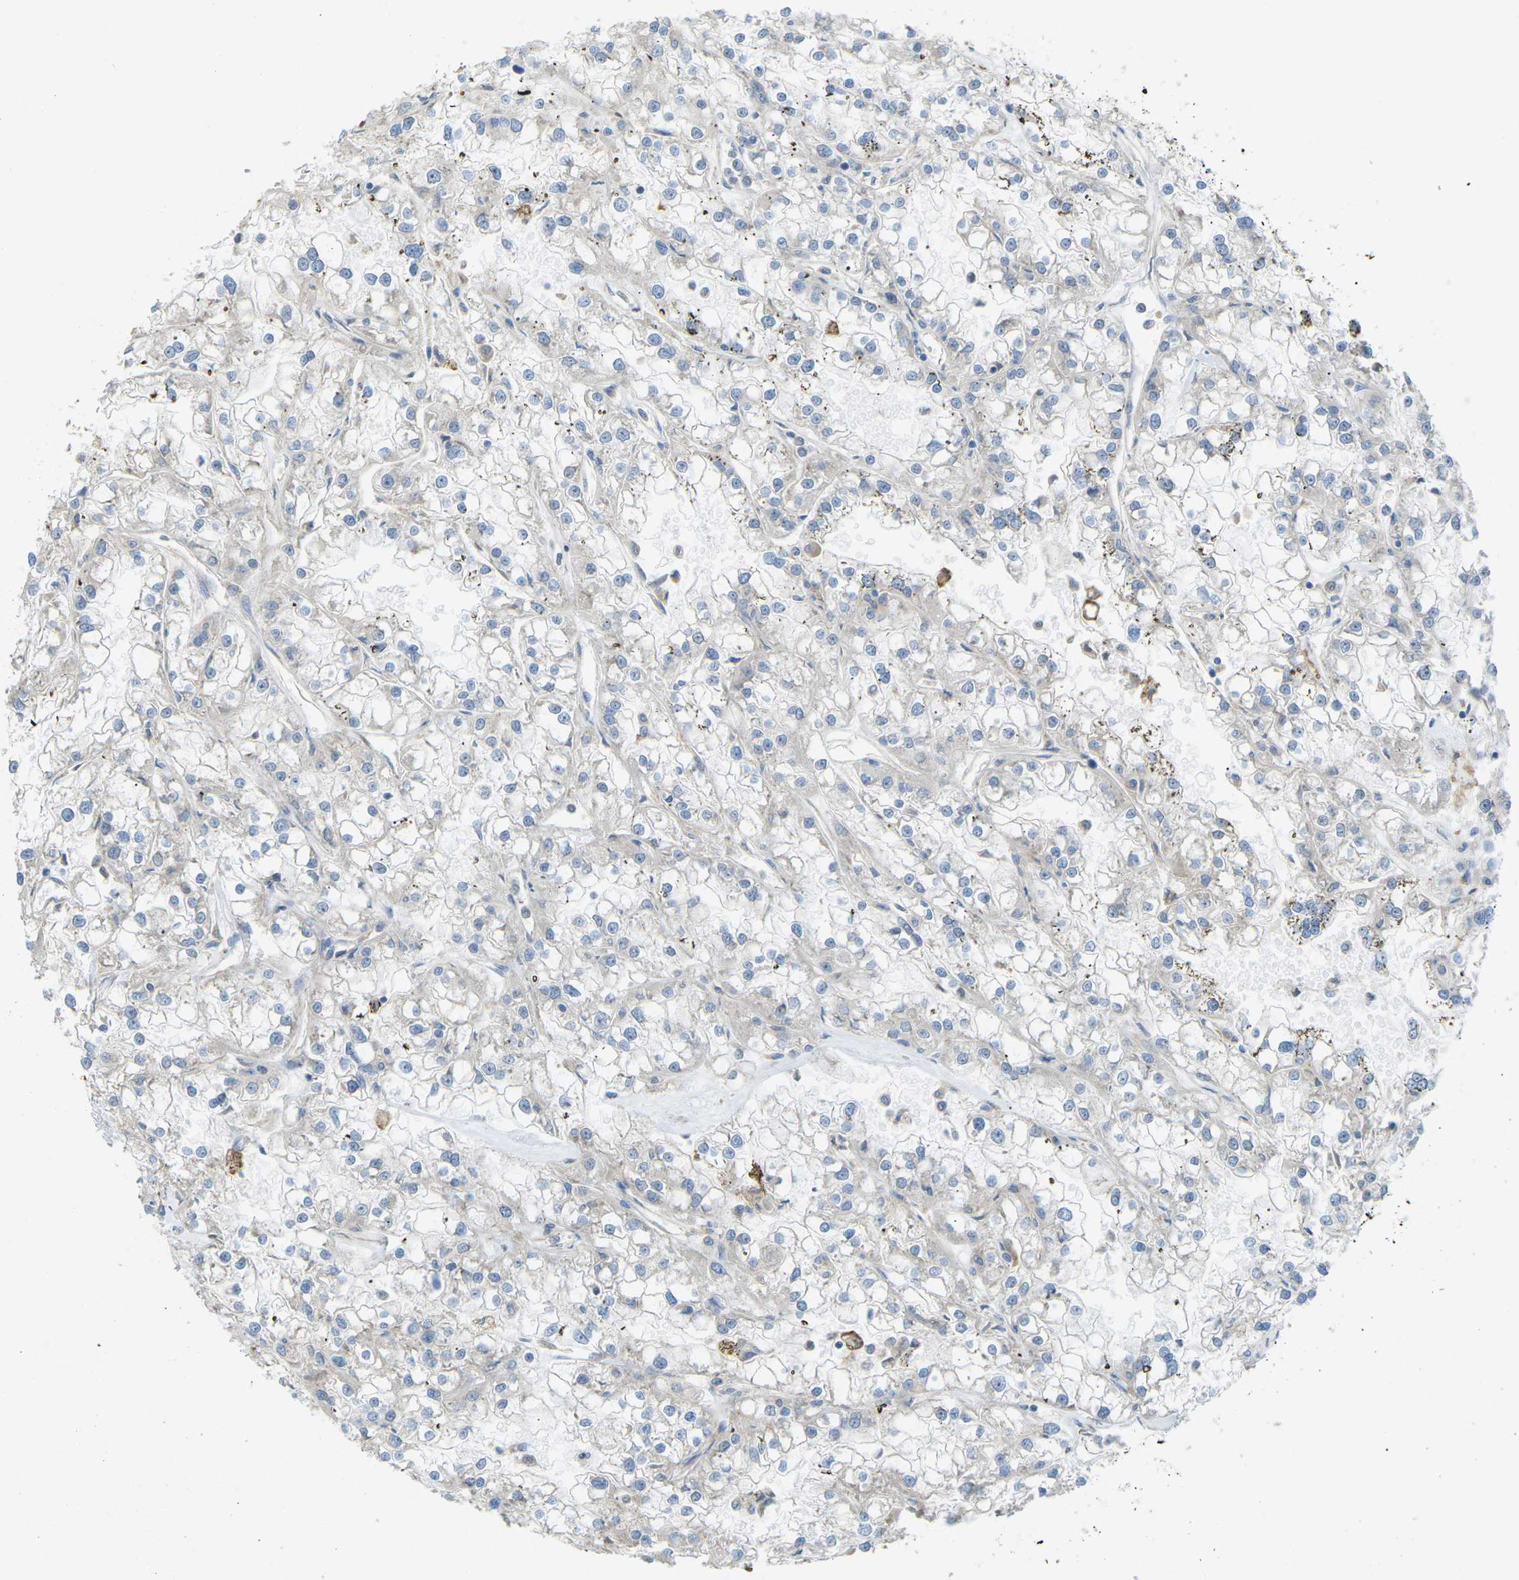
{"staining": {"intensity": "negative", "quantity": "none", "location": "none"}, "tissue": "renal cancer", "cell_type": "Tumor cells", "image_type": "cancer", "snomed": [{"axis": "morphology", "description": "Adenocarcinoma, NOS"}, {"axis": "topography", "description": "Kidney"}], "caption": "An immunohistochemistry histopathology image of adenocarcinoma (renal) is shown. There is no staining in tumor cells of adenocarcinoma (renal).", "gene": "MYLK4", "patient": {"sex": "female", "age": 52}}